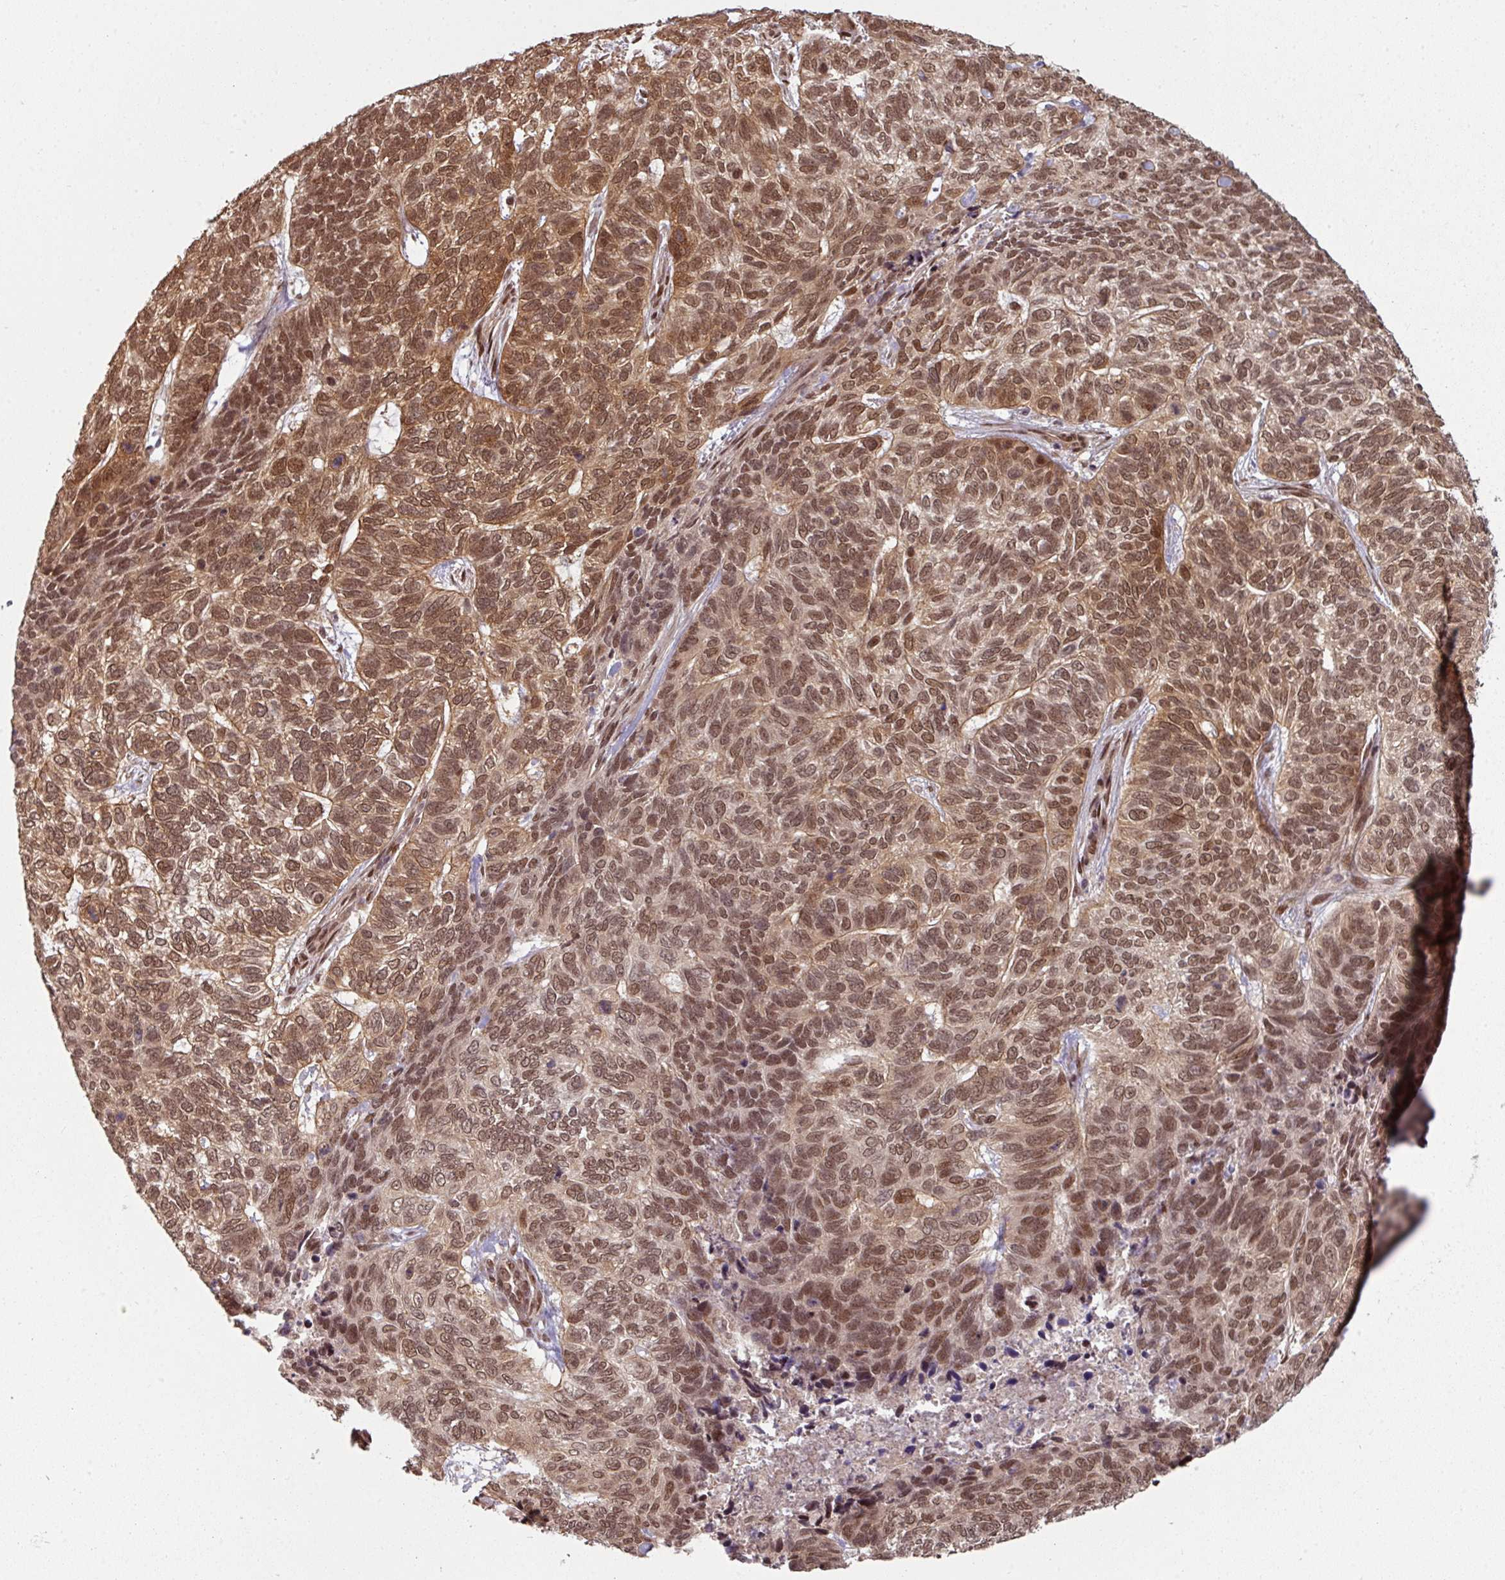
{"staining": {"intensity": "moderate", "quantity": "25%-75%", "location": "cytoplasmic/membranous,nuclear"}, "tissue": "skin cancer", "cell_type": "Tumor cells", "image_type": "cancer", "snomed": [{"axis": "morphology", "description": "Basal cell carcinoma"}, {"axis": "topography", "description": "Skin"}], "caption": "DAB immunohistochemical staining of skin cancer (basal cell carcinoma) shows moderate cytoplasmic/membranous and nuclear protein positivity in about 25%-75% of tumor cells. The staining was performed using DAB to visualize the protein expression in brown, while the nuclei were stained in blue with hematoxylin (Magnification: 20x).", "gene": "SIK3", "patient": {"sex": "female", "age": 65}}